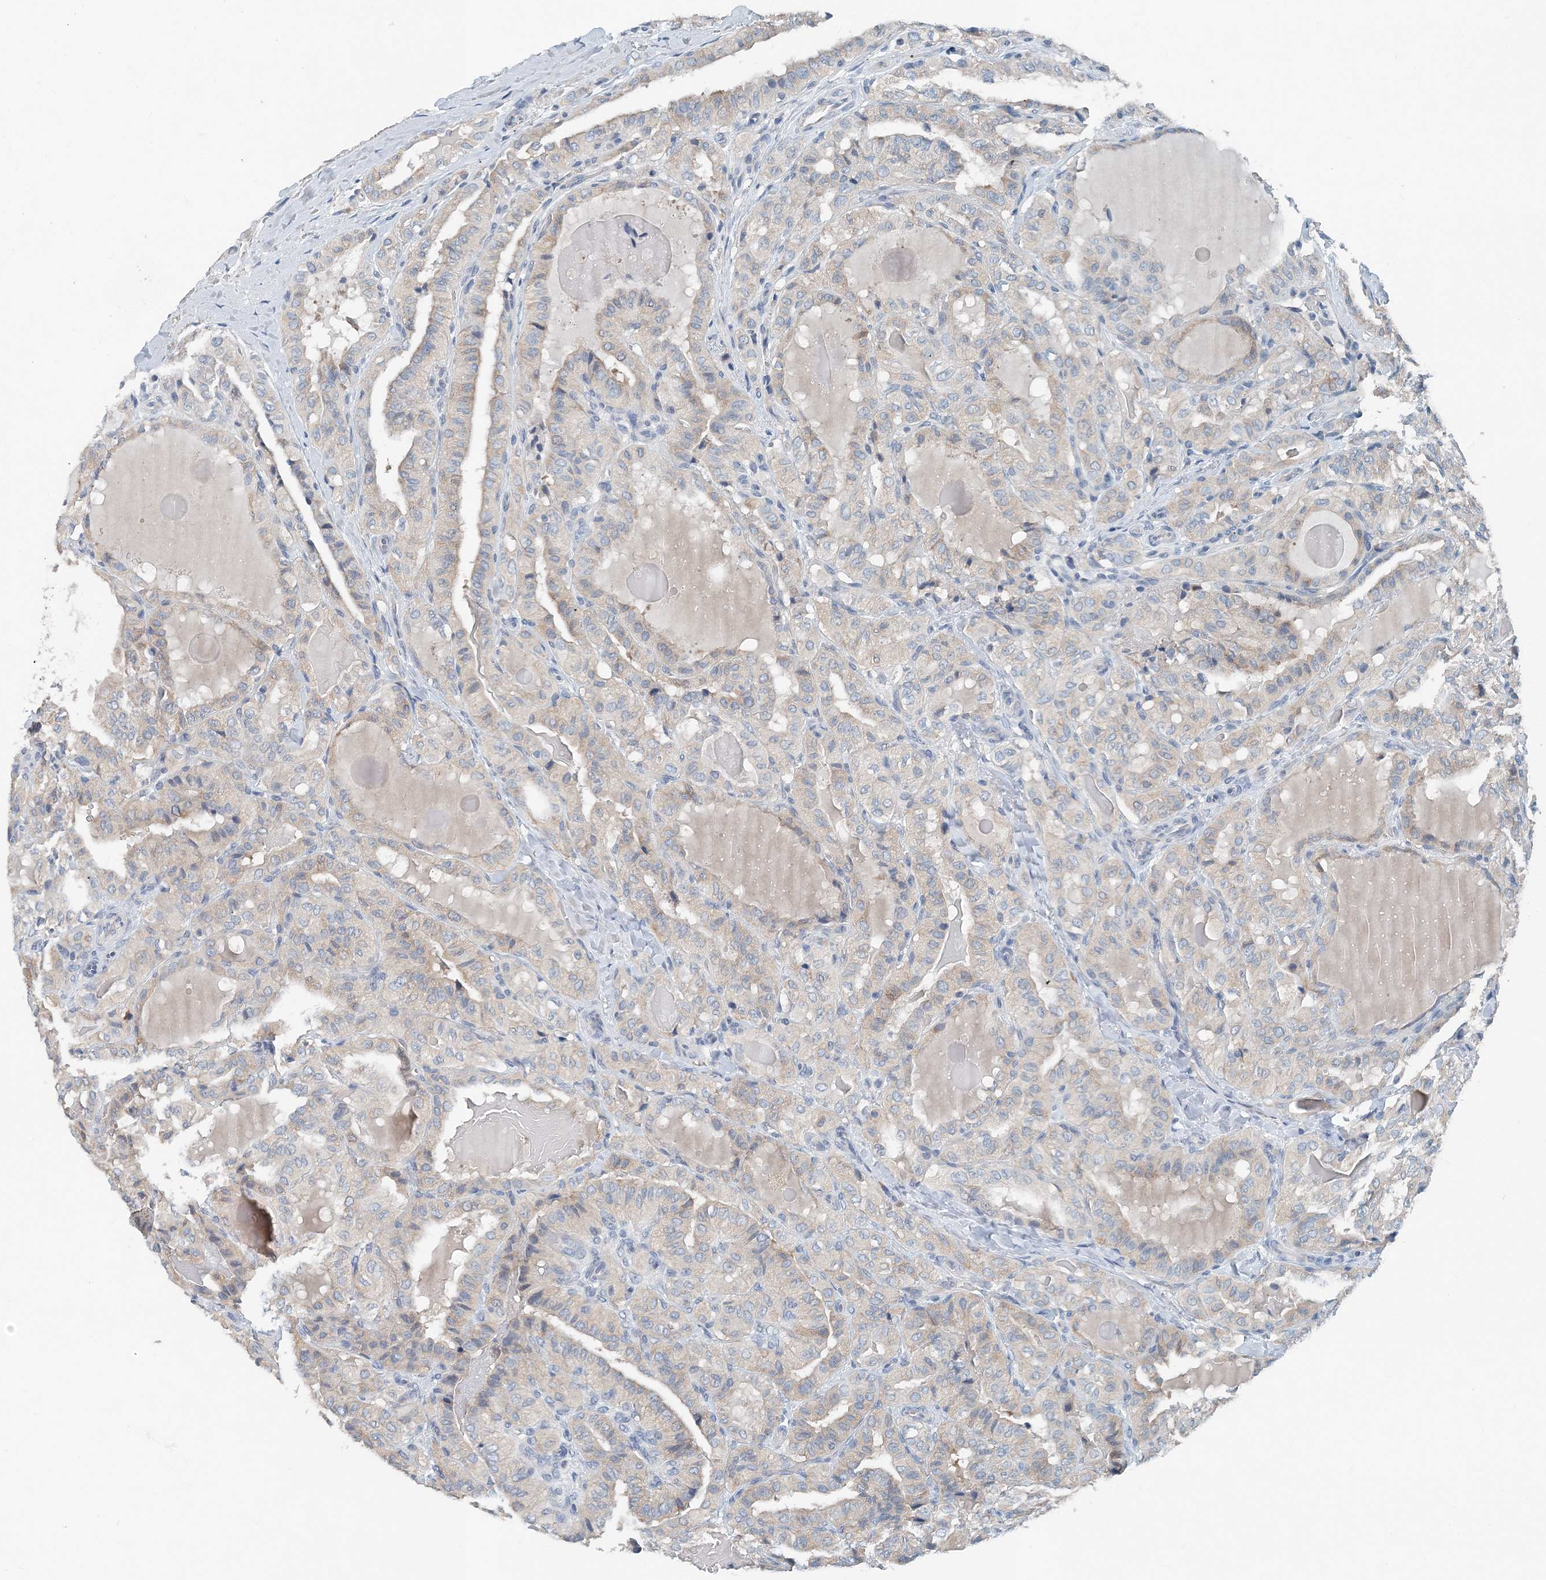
{"staining": {"intensity": "weak", "quantity": "<25%", "location": "cytoplasmic/membranous"}, "tissue": "thyroid cancer", "cell_type": "Tumor cells", "image_type": "cancer", "snomed": [{"axis": "morphology", "description": "Papillary adenocarcinoma, NOS"}, {"axis": "topography", "description": "Thyroid gland"}], "caption": "The immunohistochemistry micrograph has no significant expression in tumor cells of thyroid papillary adenocarcinoma tissue.", "gene": "EEF1A2", "patient": {"sex": "male", "age": 77}}